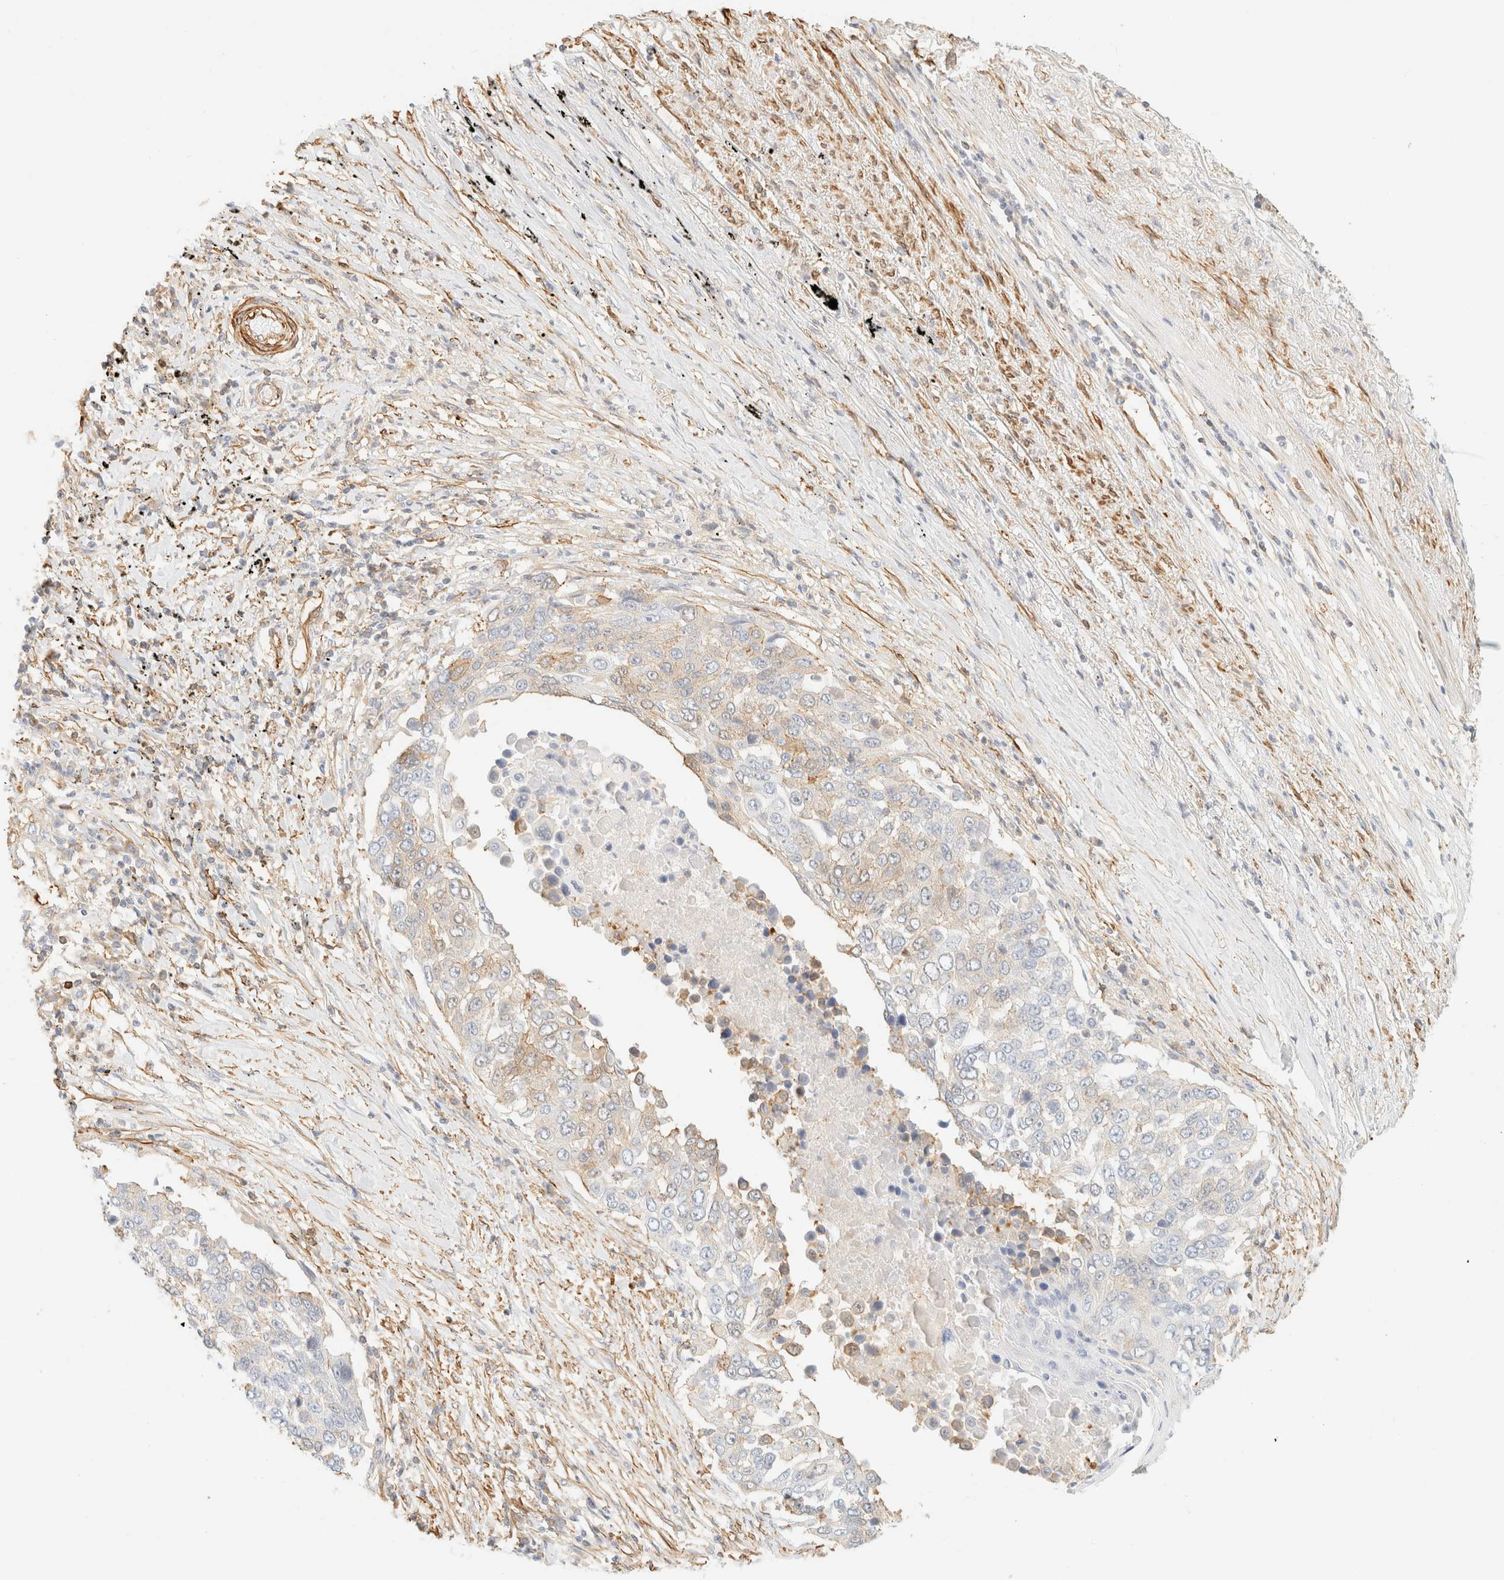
{"staining": {"intensity": "weak", "quantity": "<25%", "location": "cytoplasmic/membranous"}, "tissue": "lung cancer", "cell_type": "Tumor cells", "image_type": "cancer", "snomed": [{"axis": "morphology", "description": "Squamous cell carcinoma, NOS"}, {"axis": "topography", "description": "Lung"}], "caption": "Immunohistochemistry photomicrograph of human lung squamous cell carcinoma stained for a protein (brown), which shows no positivity in tumor cells.", "gene": "OTOP2", "patient": {"sex": "male", "age": 66}}